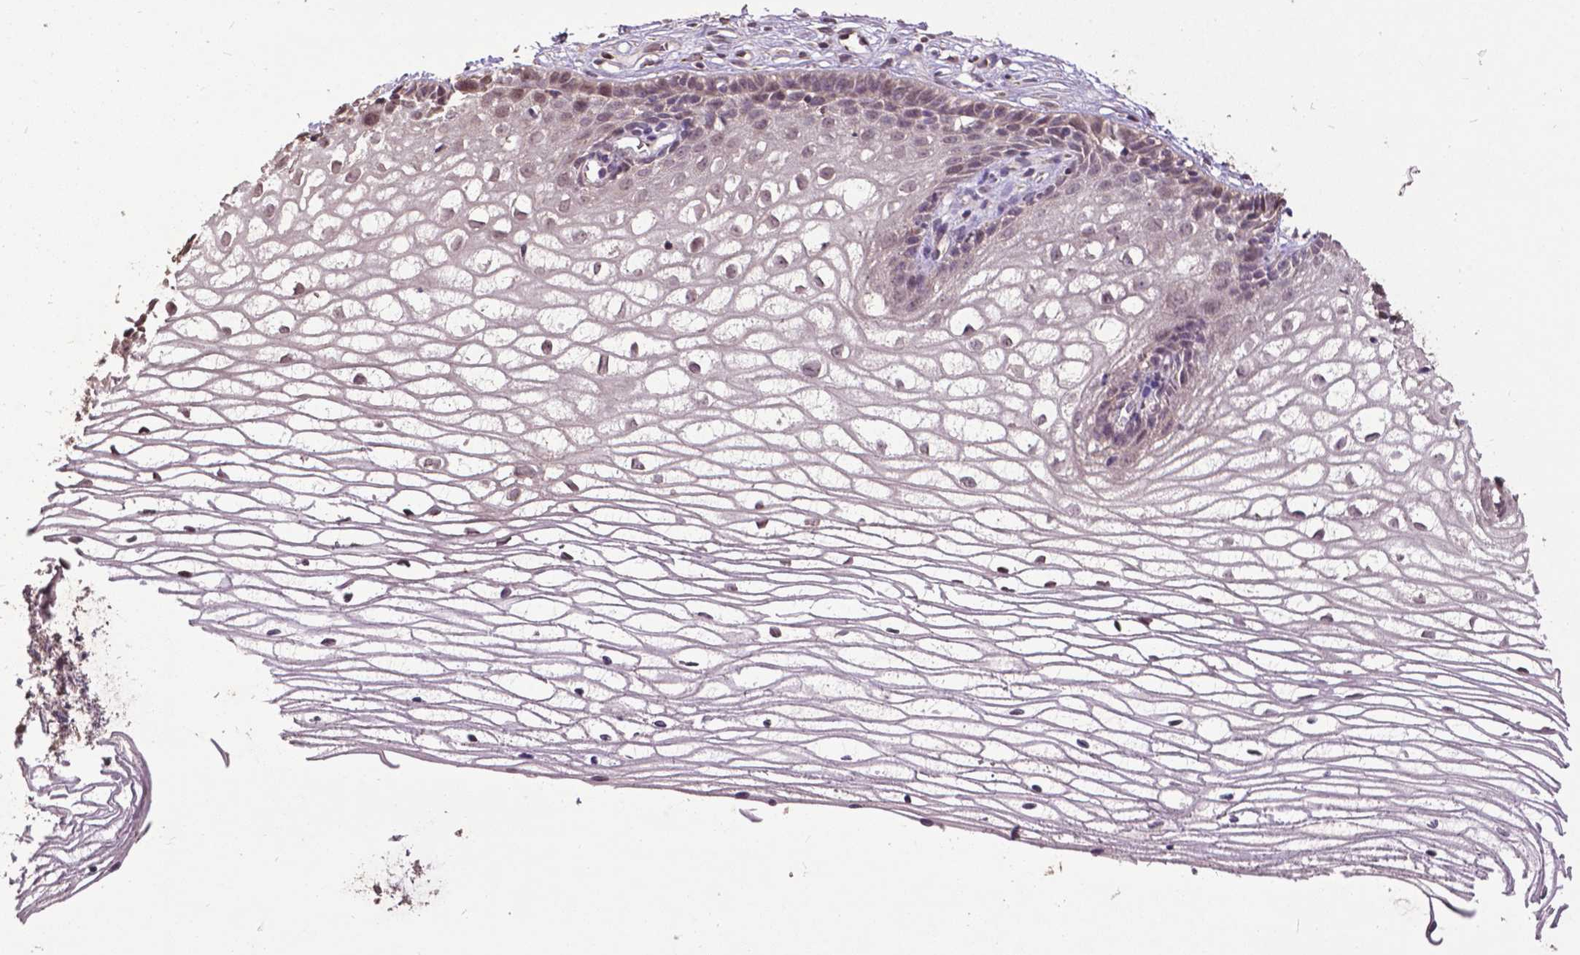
{"staining": {"intensity": "negative", "quantity": "none", "location": "none"}, "tissue": "cervix", "cell_type": "Glandular cells", "image_type": "normal", "snomed": [{"axis": "morphology", "description": "Normal tissue, NOS"}, {"axis": "topography", "description": "Cervix"}], "caption": "IHC micrograph of benign cervix: cervix stained with DAB (3,3'-diaminobenzidine) displays no significant protein expression in glandular cells.", "gene": "GLRA2", "patient": {"sex": "female", "age": 40}}